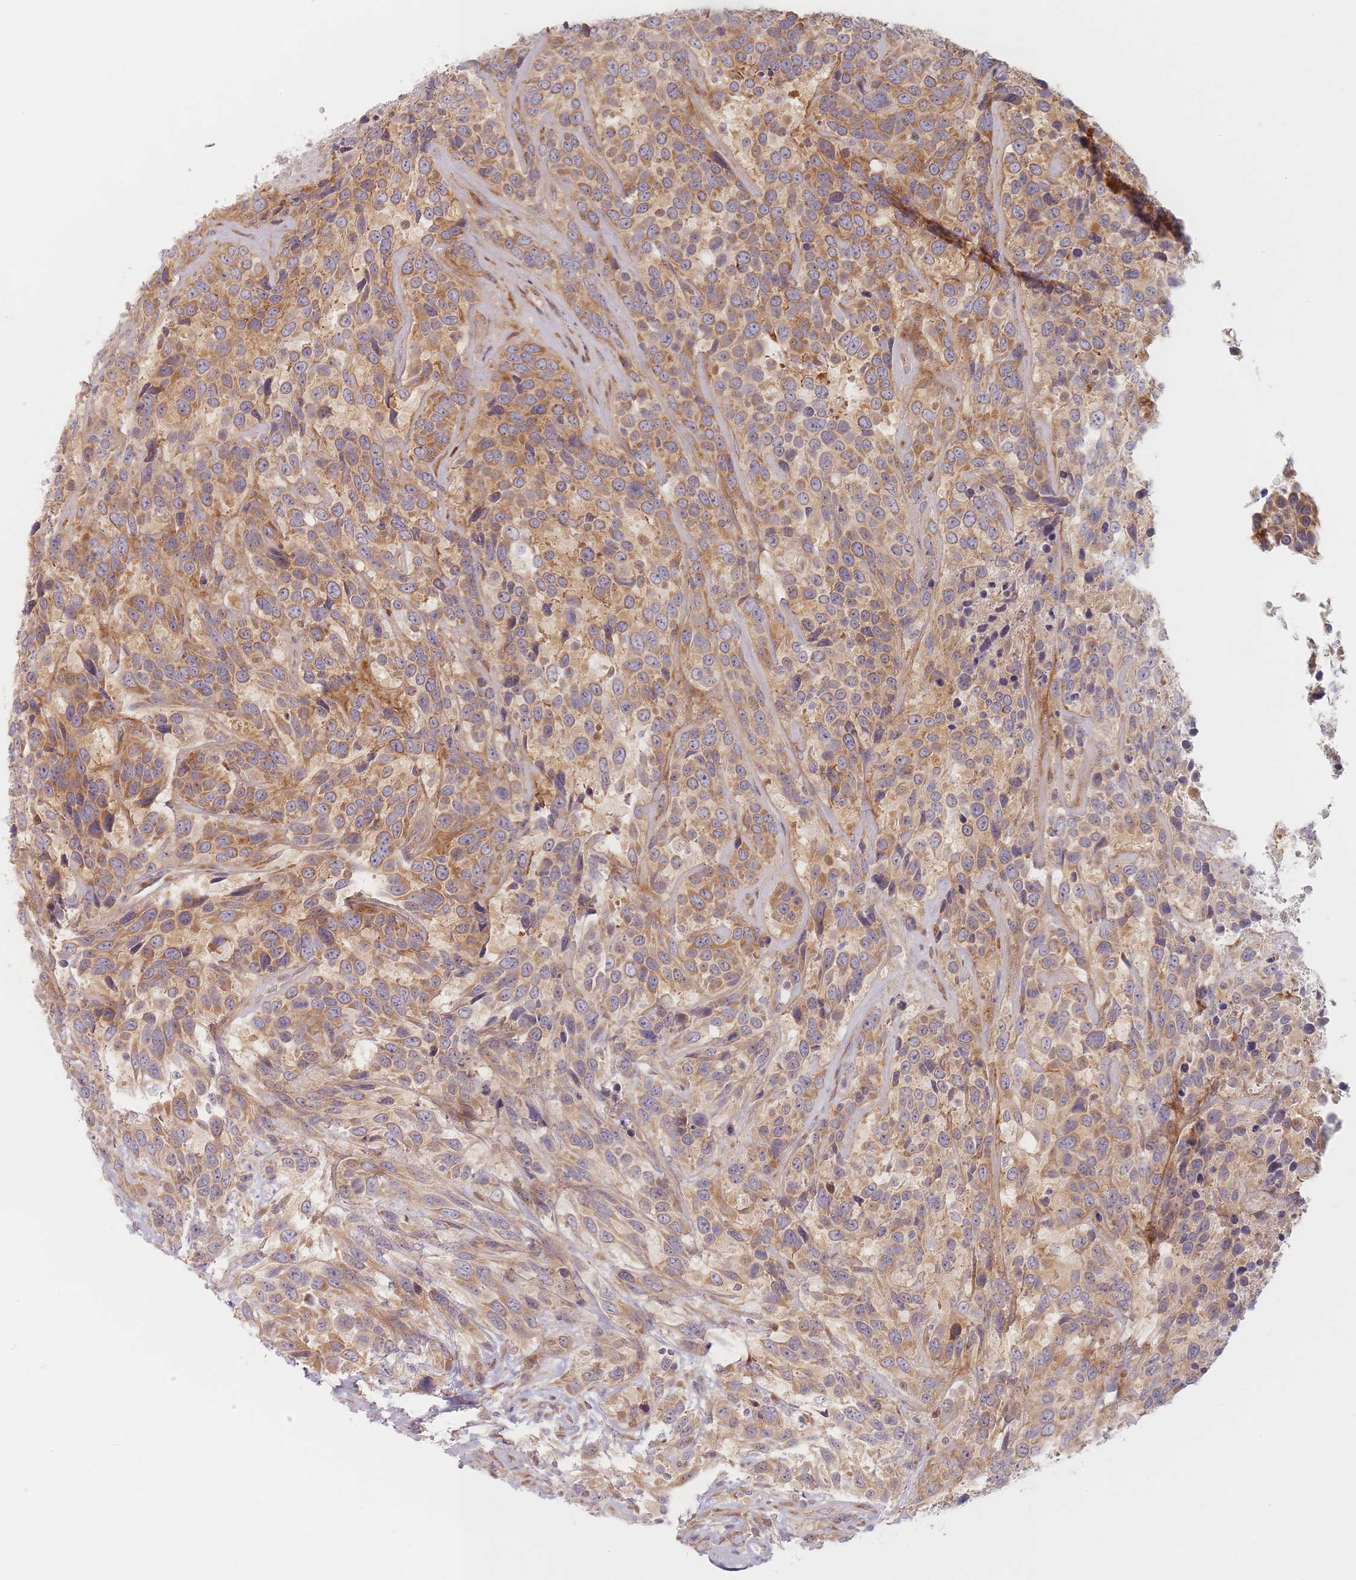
{"staining": {"intensity": "moderate", "quantity": ">75%", "location": "cytoplasmic/membranous"}, "tissue": "urothelial cancer", "cell_type": "Tumor cells", "image_type": "cancer", "snomed": [{"axis": "morphology", "description": "Urothelial carcinoma, High grade"}, {"axis": "topography", "description": "Urinary bladder"}], "caption": "High-grade urothelial carcinoma stained with DAB immunohistochemistry (IHC) demonstrates medium levels of moderate cytoplasmic/membranous expression in approximately >75% of tumor cells.", "gene": "ZKSCAN7", "patient": {"sex": "female", "age": 70}}